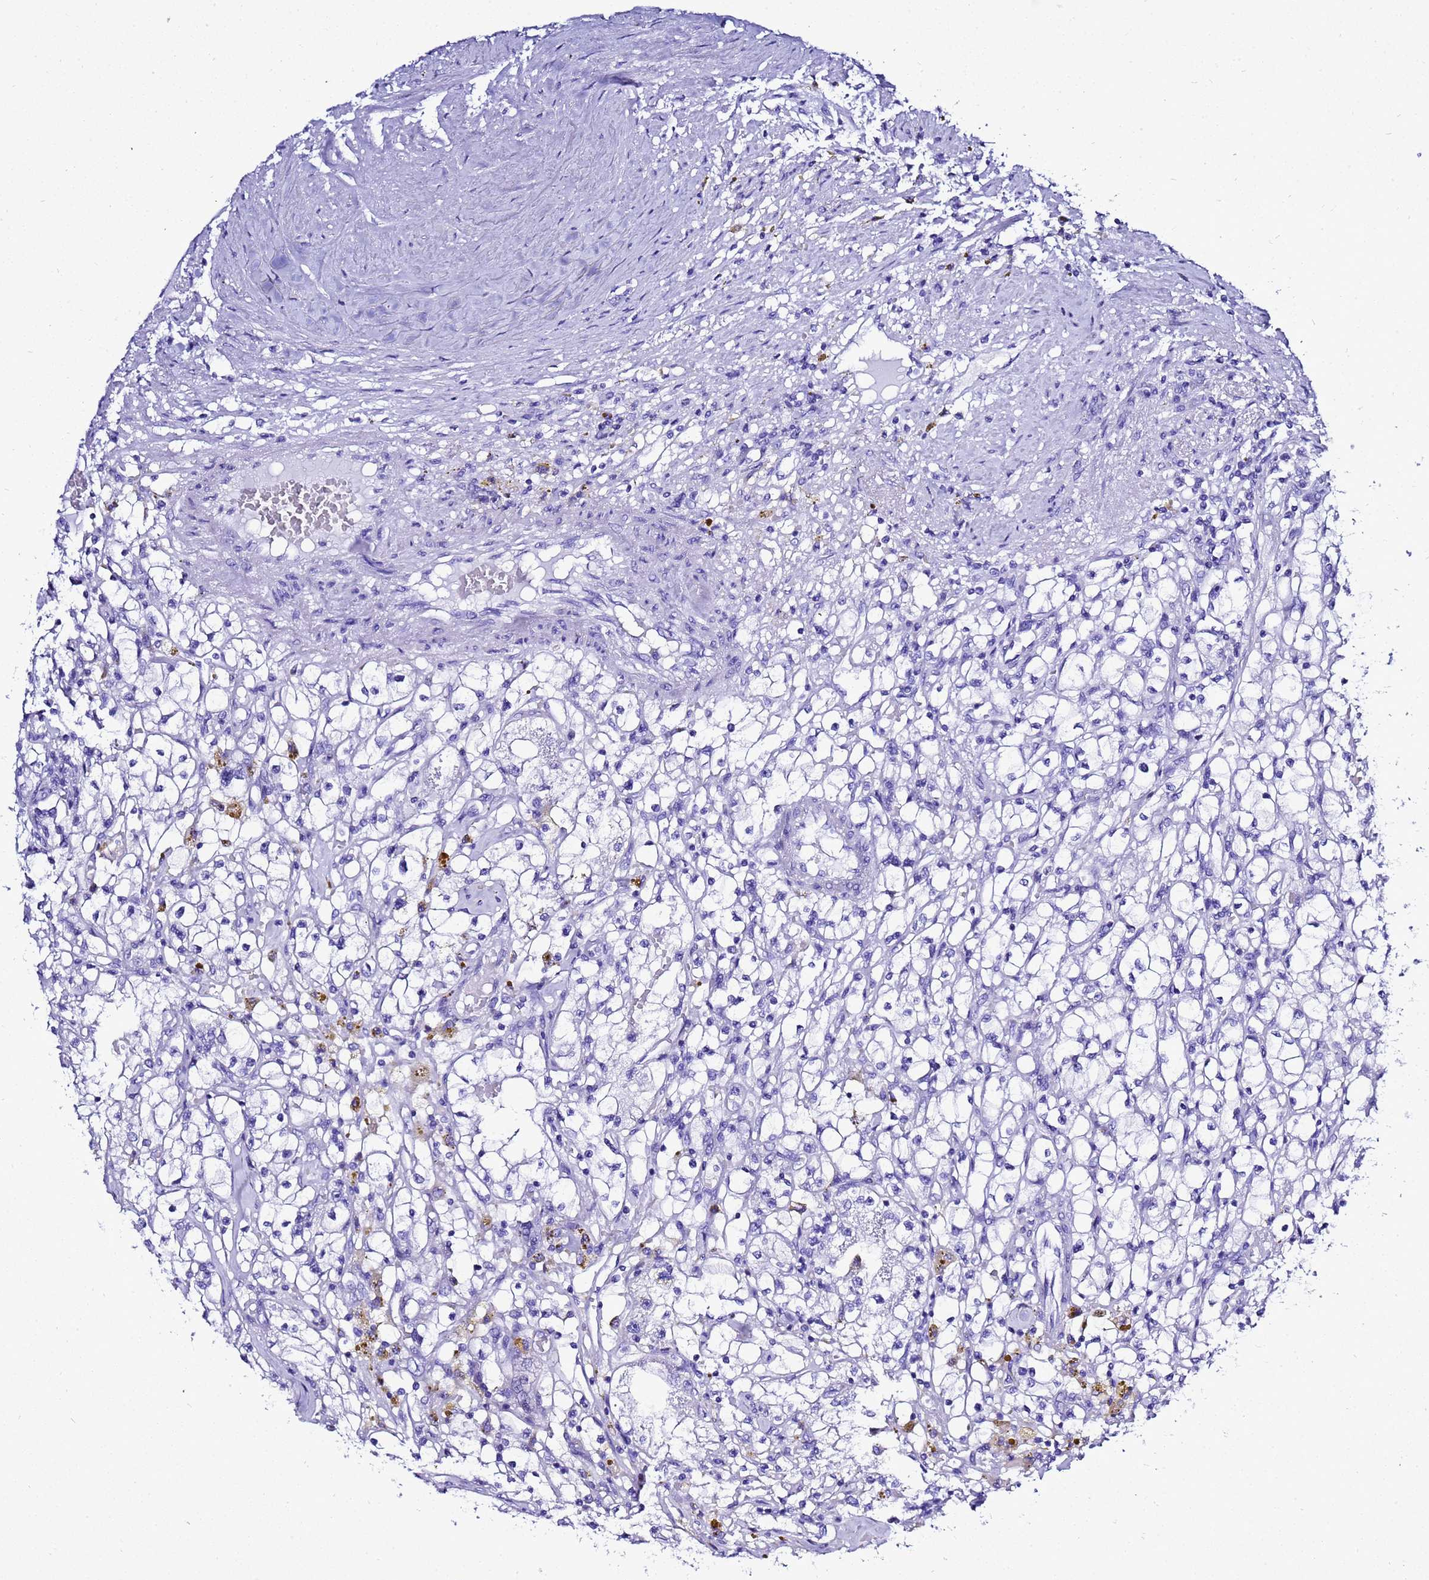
{"staining": {"intensity": "negative", "quantity": "none", "location": "none"}, "tissue": "renal cancer", "cell_type": "Tumor cells", "image_type": "cancer", "snomed": [{"axis": "morphology", "description": "Adenocarcinoma, NOS"}, {"axis": "topography", "description": "Kidney"}], "caption": "Immunohistochemistry (IHC) of renal cancer (adenocarcinoma) reveals no staining in tumor cells. (Brightfield microscopy of DAB IHC at high magnification).", "gene": "LIPF", "patient": {"sex": "male", "age": 56}}